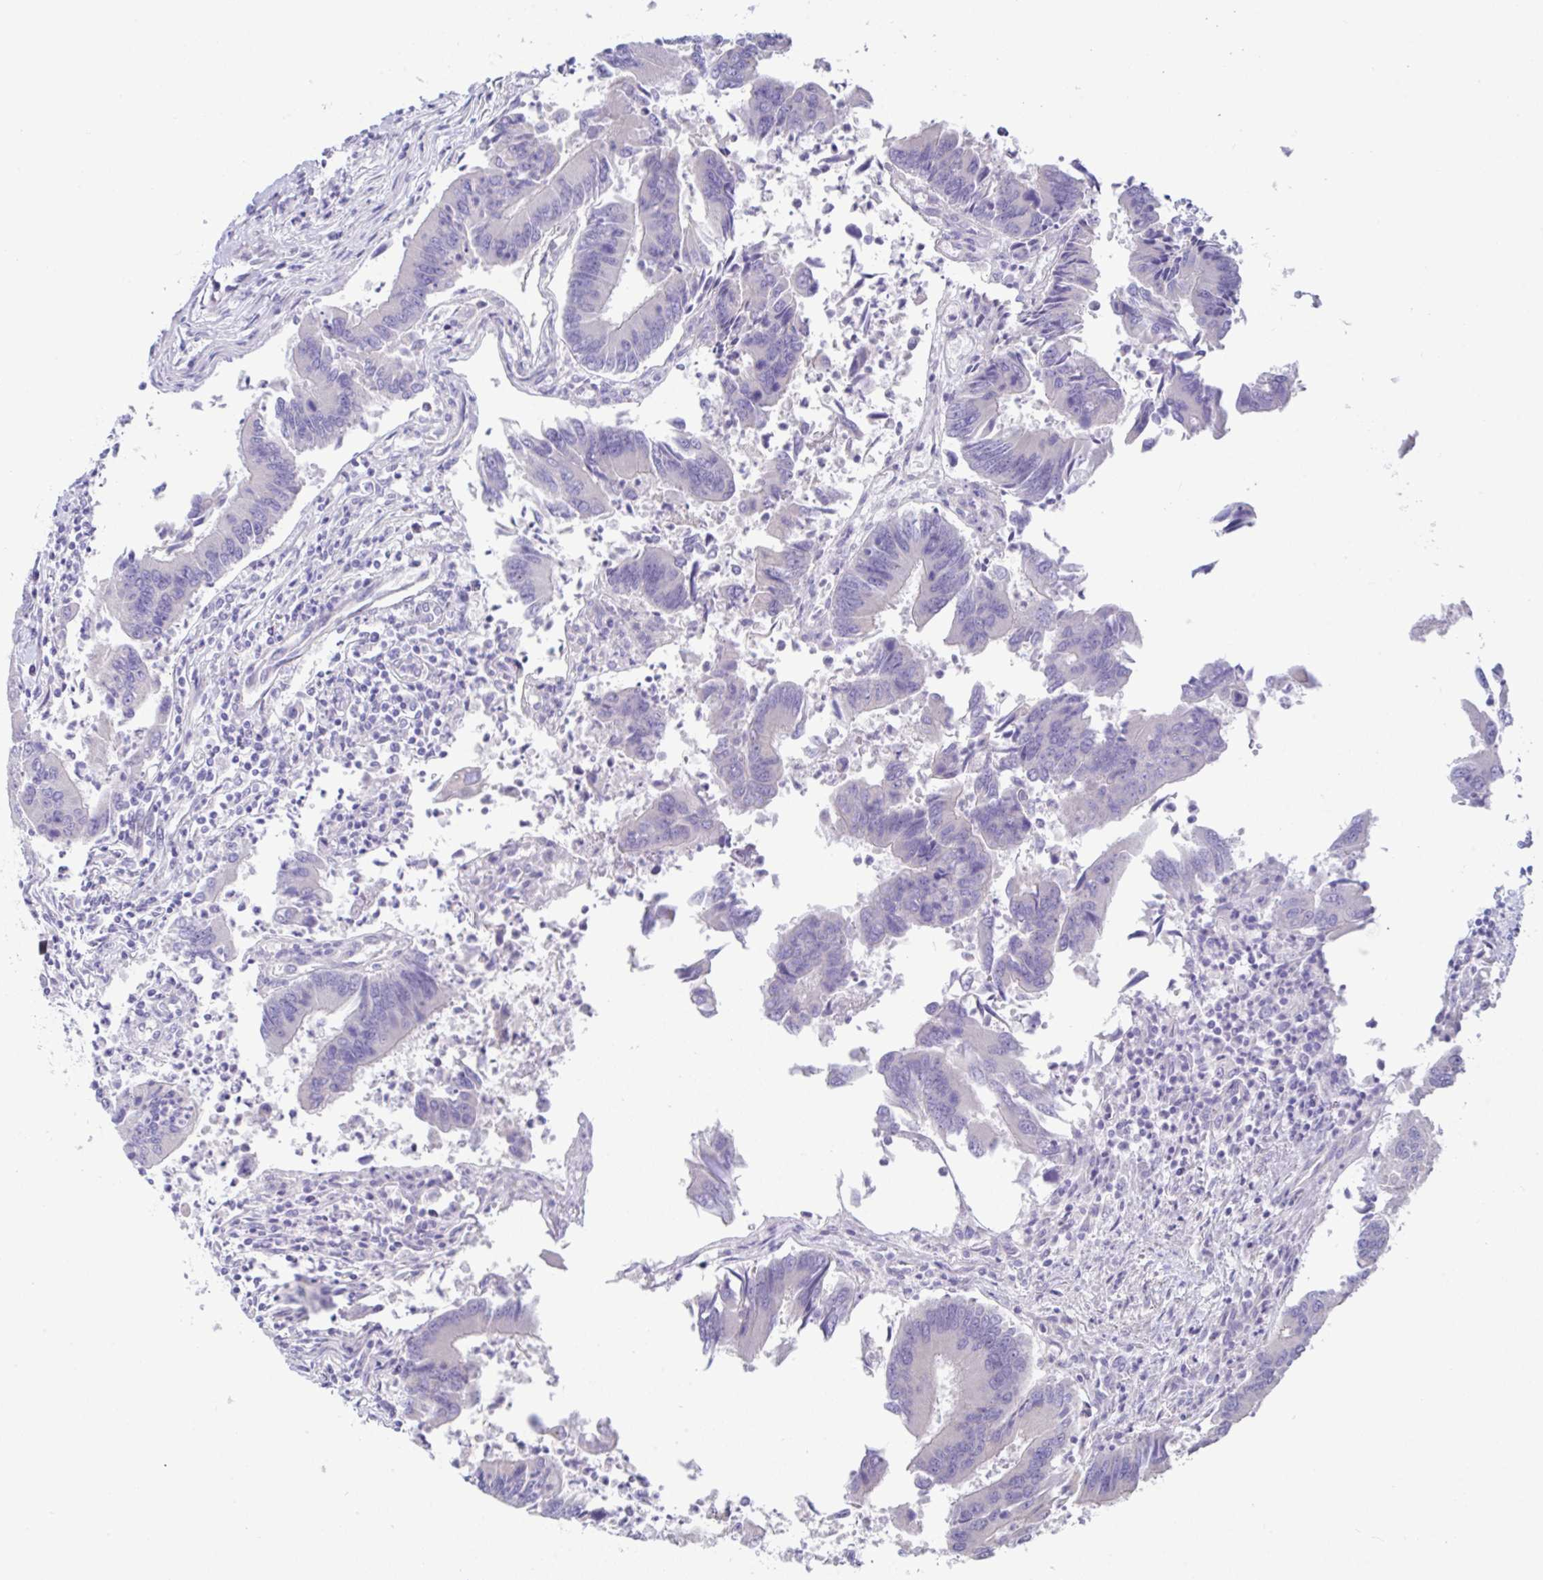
{"staining": {"intensity": "negative", "quantity": "none", "location": "none"}, "tissue": "colorectal cancer", "cell_type": "Tumor cells", "image_type": "cancer", "snomed": [{"axis": "morphology", "description": "Adenocarcinoma, NOS"}, {"axis": "topography", "description": "Colon"}], "caption": "The micrograph demonstrates no significant expression in tumor cells of colorectal cancer (adenocarcinoma).", "gene": "MED11", "patient": {"sex": "female", "age": 67}}